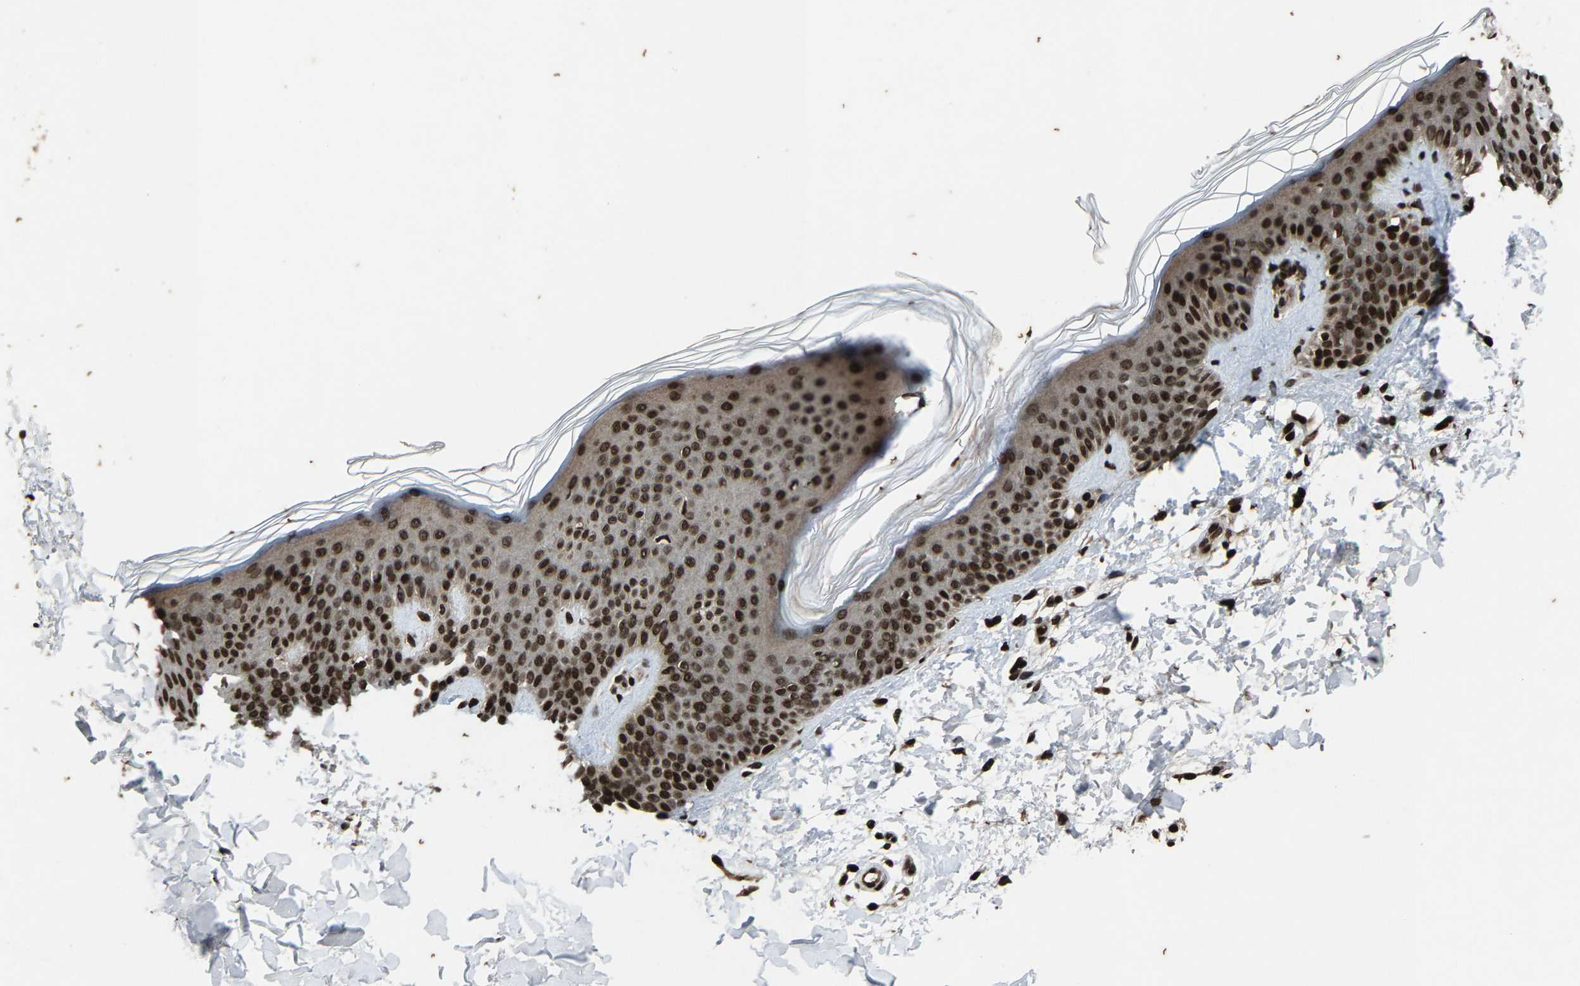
{"staining": {"intensity": "strong", "quantity": ">75%", "location": "nuclear"}, "tissue": "skin", "cell_type": "Fibroblasts", "image_type": "normal", "snomed": [{"axis": "morphology", "description": "Normal tissue, NOS"}, {"axis": "topography", "description": "Skin"}], "caption": "Fibroblasts reveal strong nuclear positivity in approximately >75% of cells in benign skin.", "gene": "H4C1", "patient": {"sex": "male", "age": 16}}